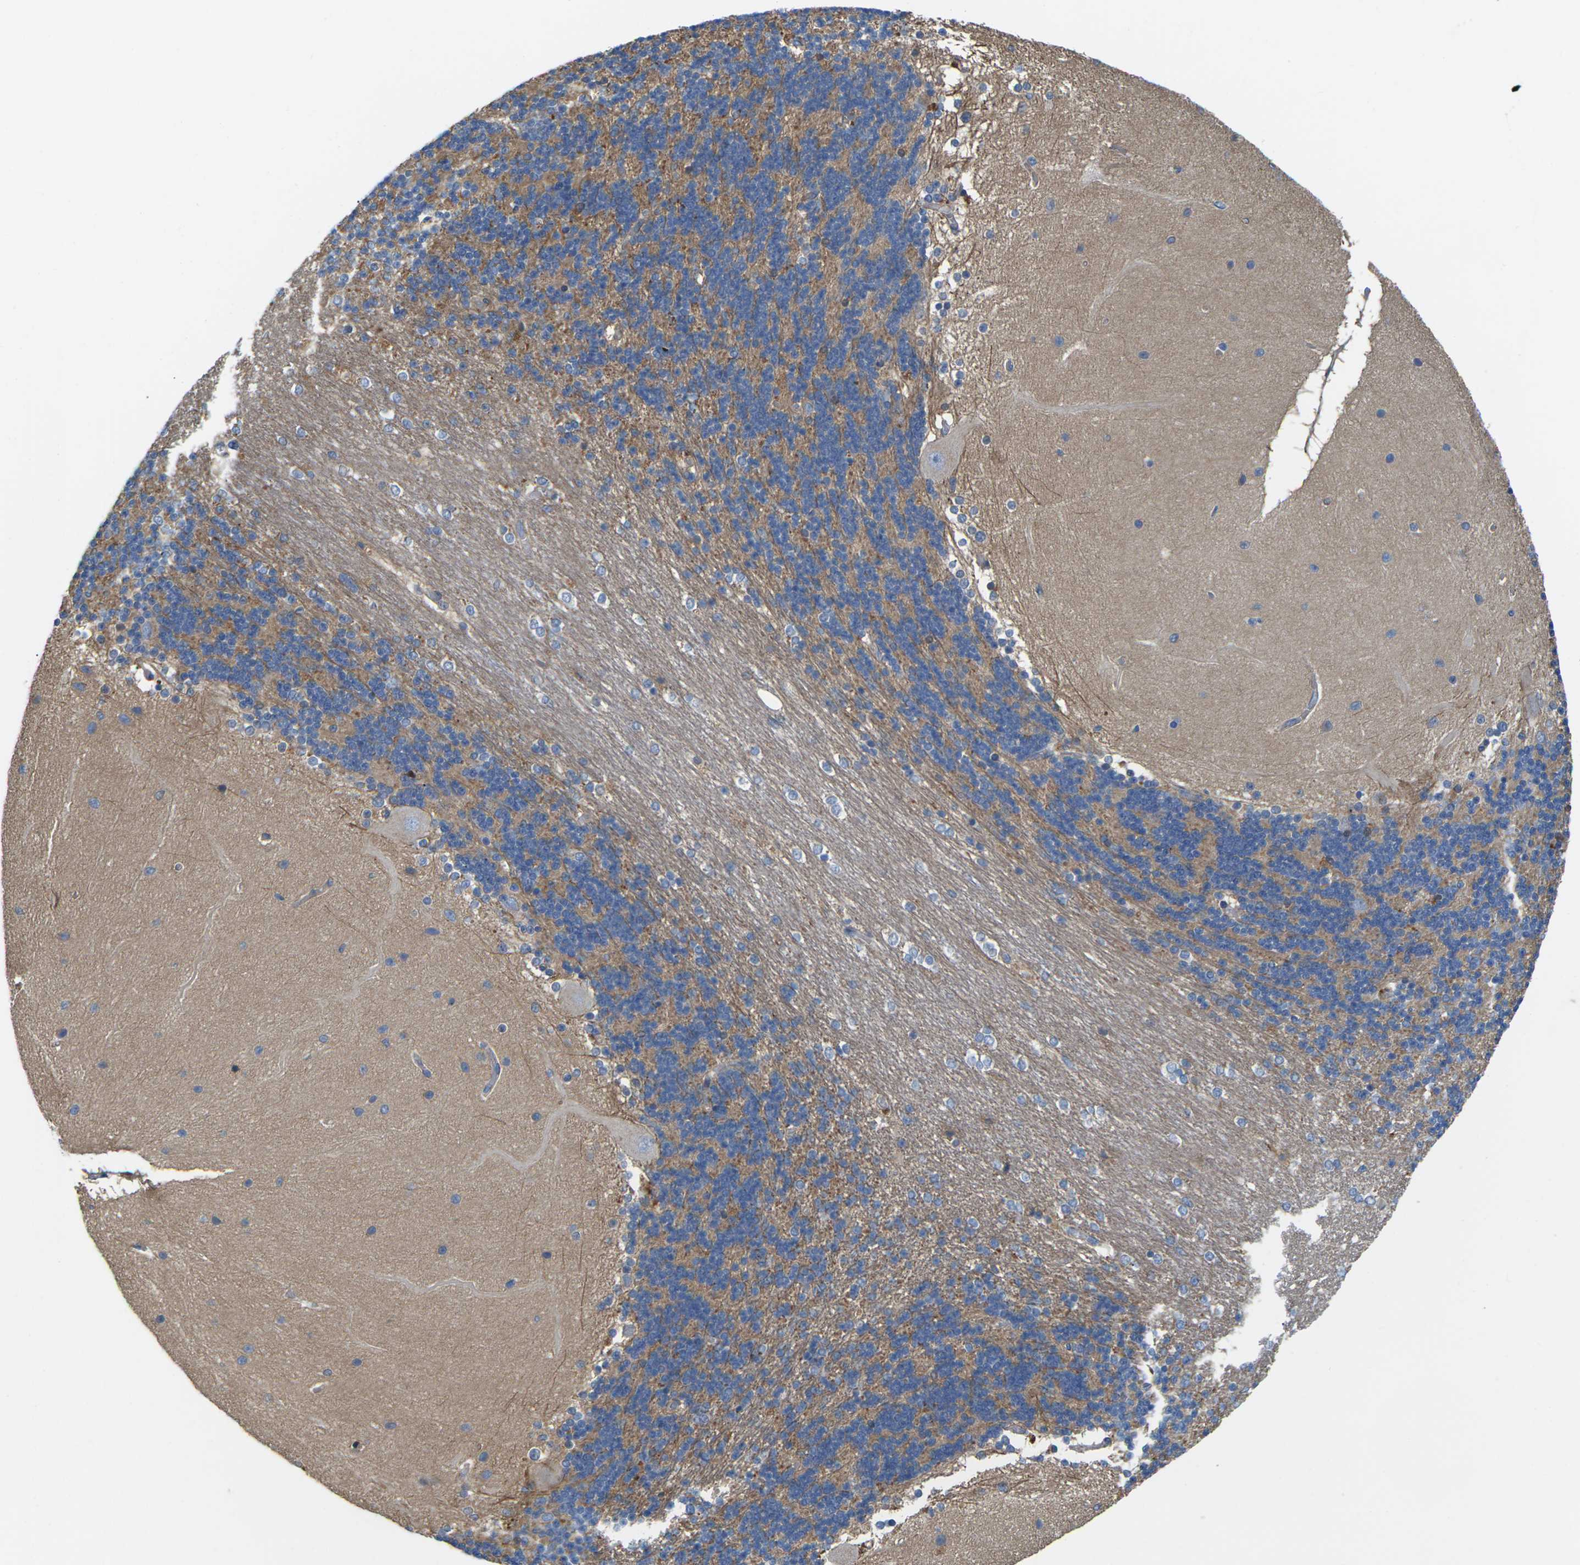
{"staining": {"intensity": "moderate", "quantity": ">75%", "location": "cytoplasmic/membranous"}, "tissue": "cerebellum", "cell_type": "Cells in granular layer", "image_type": "normal", "snomed": [{"axis": "morphology", "description": "Normal tissue, NOS"}, {"axis": "topography", "description": "Cerebellum"}], "caption": "IHC of unremarkable cerebellum exhibits medium levels of moderate cytoplasmic/membranous positivity in approximately >75% of cells in granular layer.", "gene": "SCNN1A", "patient": {"sex": "female", "age": 54}}